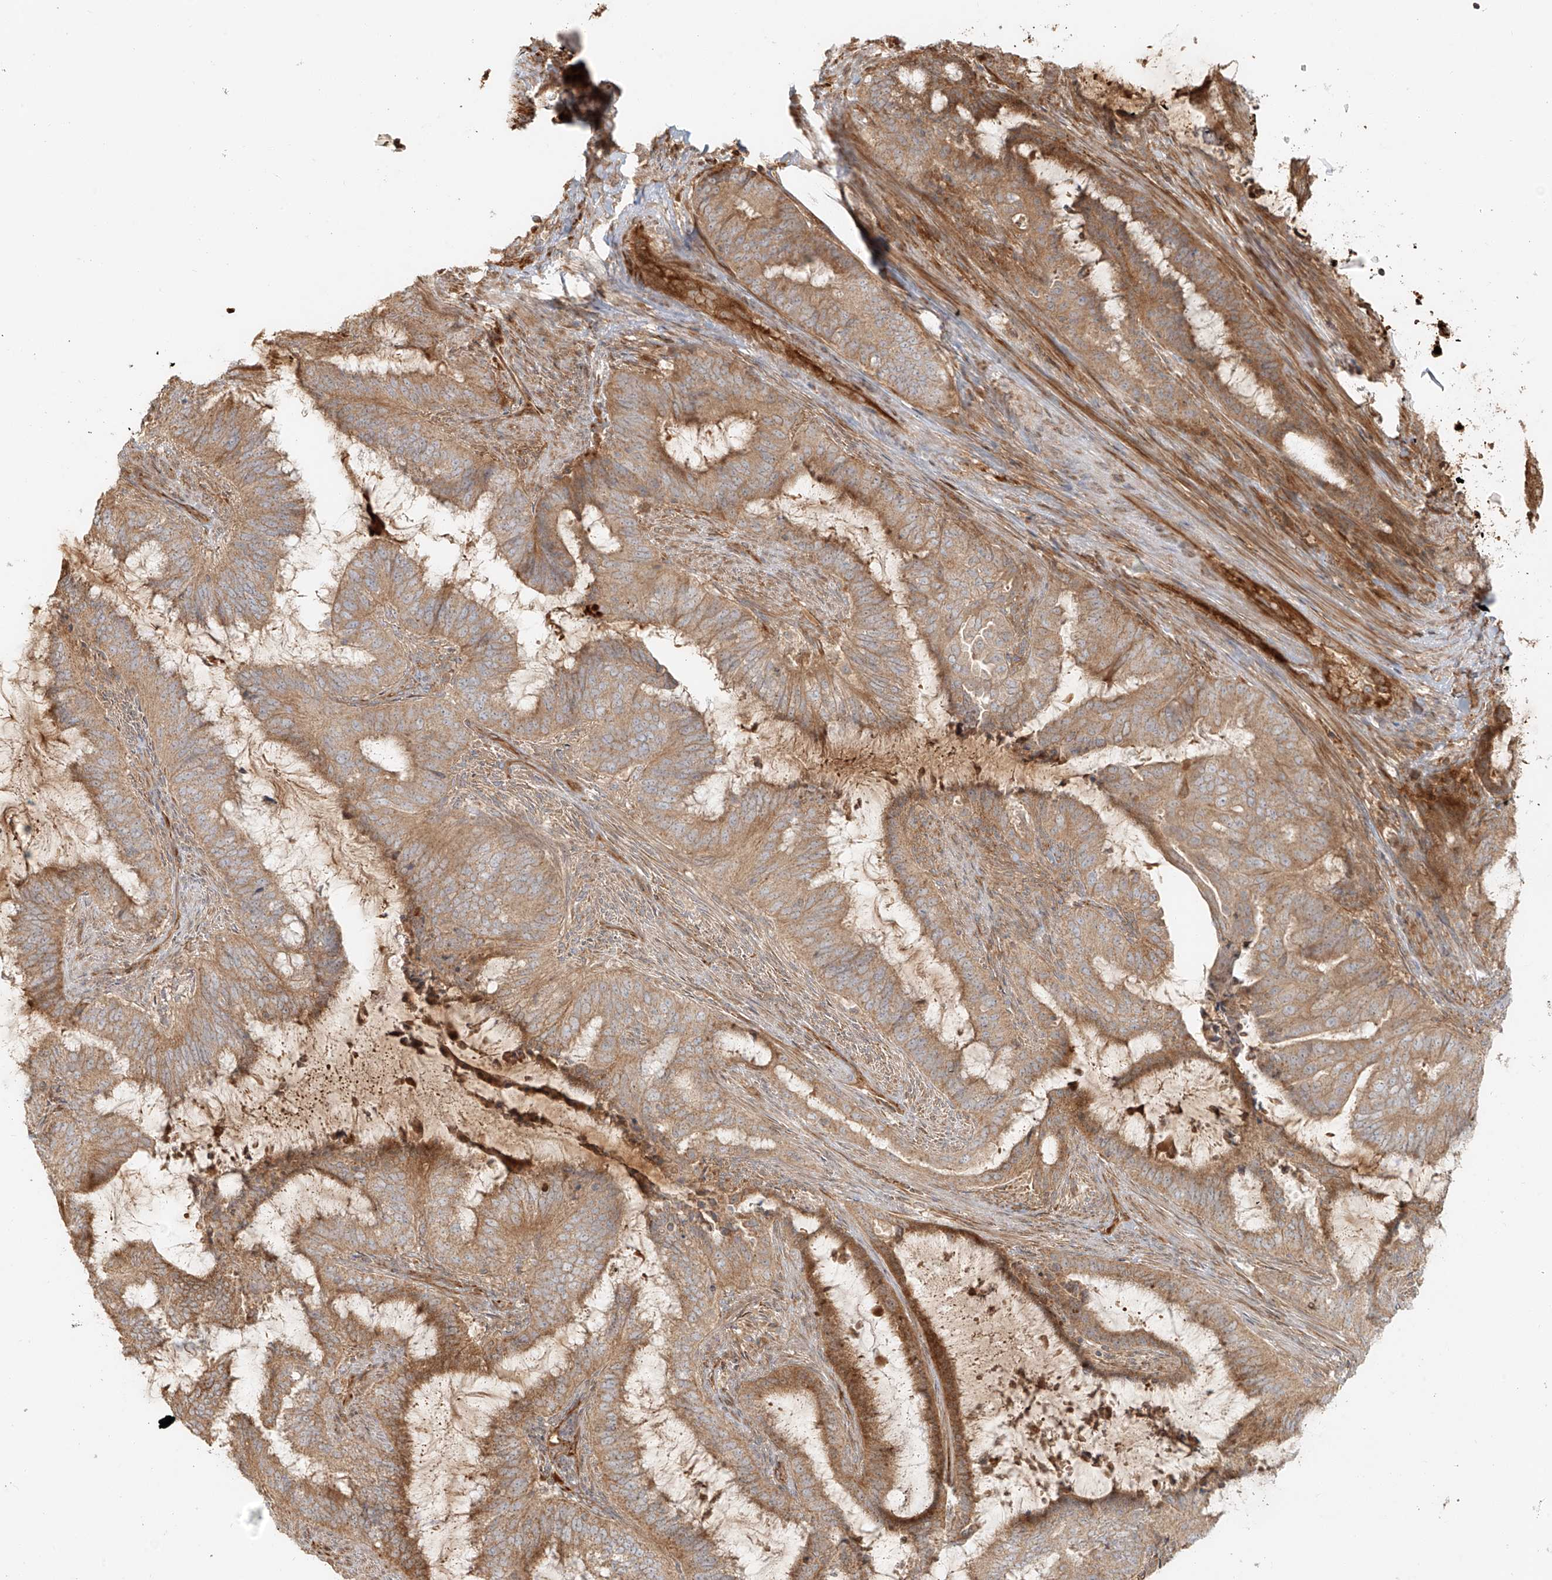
{"staining": {"intensity": "moderate", "quantity": ">75%", "location": "cytoplasmic/membranous"}, "tissue": "endometrial cancer", "cell_type": "Tumor cells", "image_type": "cancer", "snomed": [{"axis": "morphology", "description": "Adenocarcinoma, NOS"}, {"axis": "topography", "description": "Endometrium"}], "caption": "Immunohistochemical staining of human endometrial cancer demonstrates medium levels of moderate cytoplasmic/membranous protein expression in about >75% of tumor cells.", "gene": "MIPEP", "patient": {"sex": "female", "age": 51}}